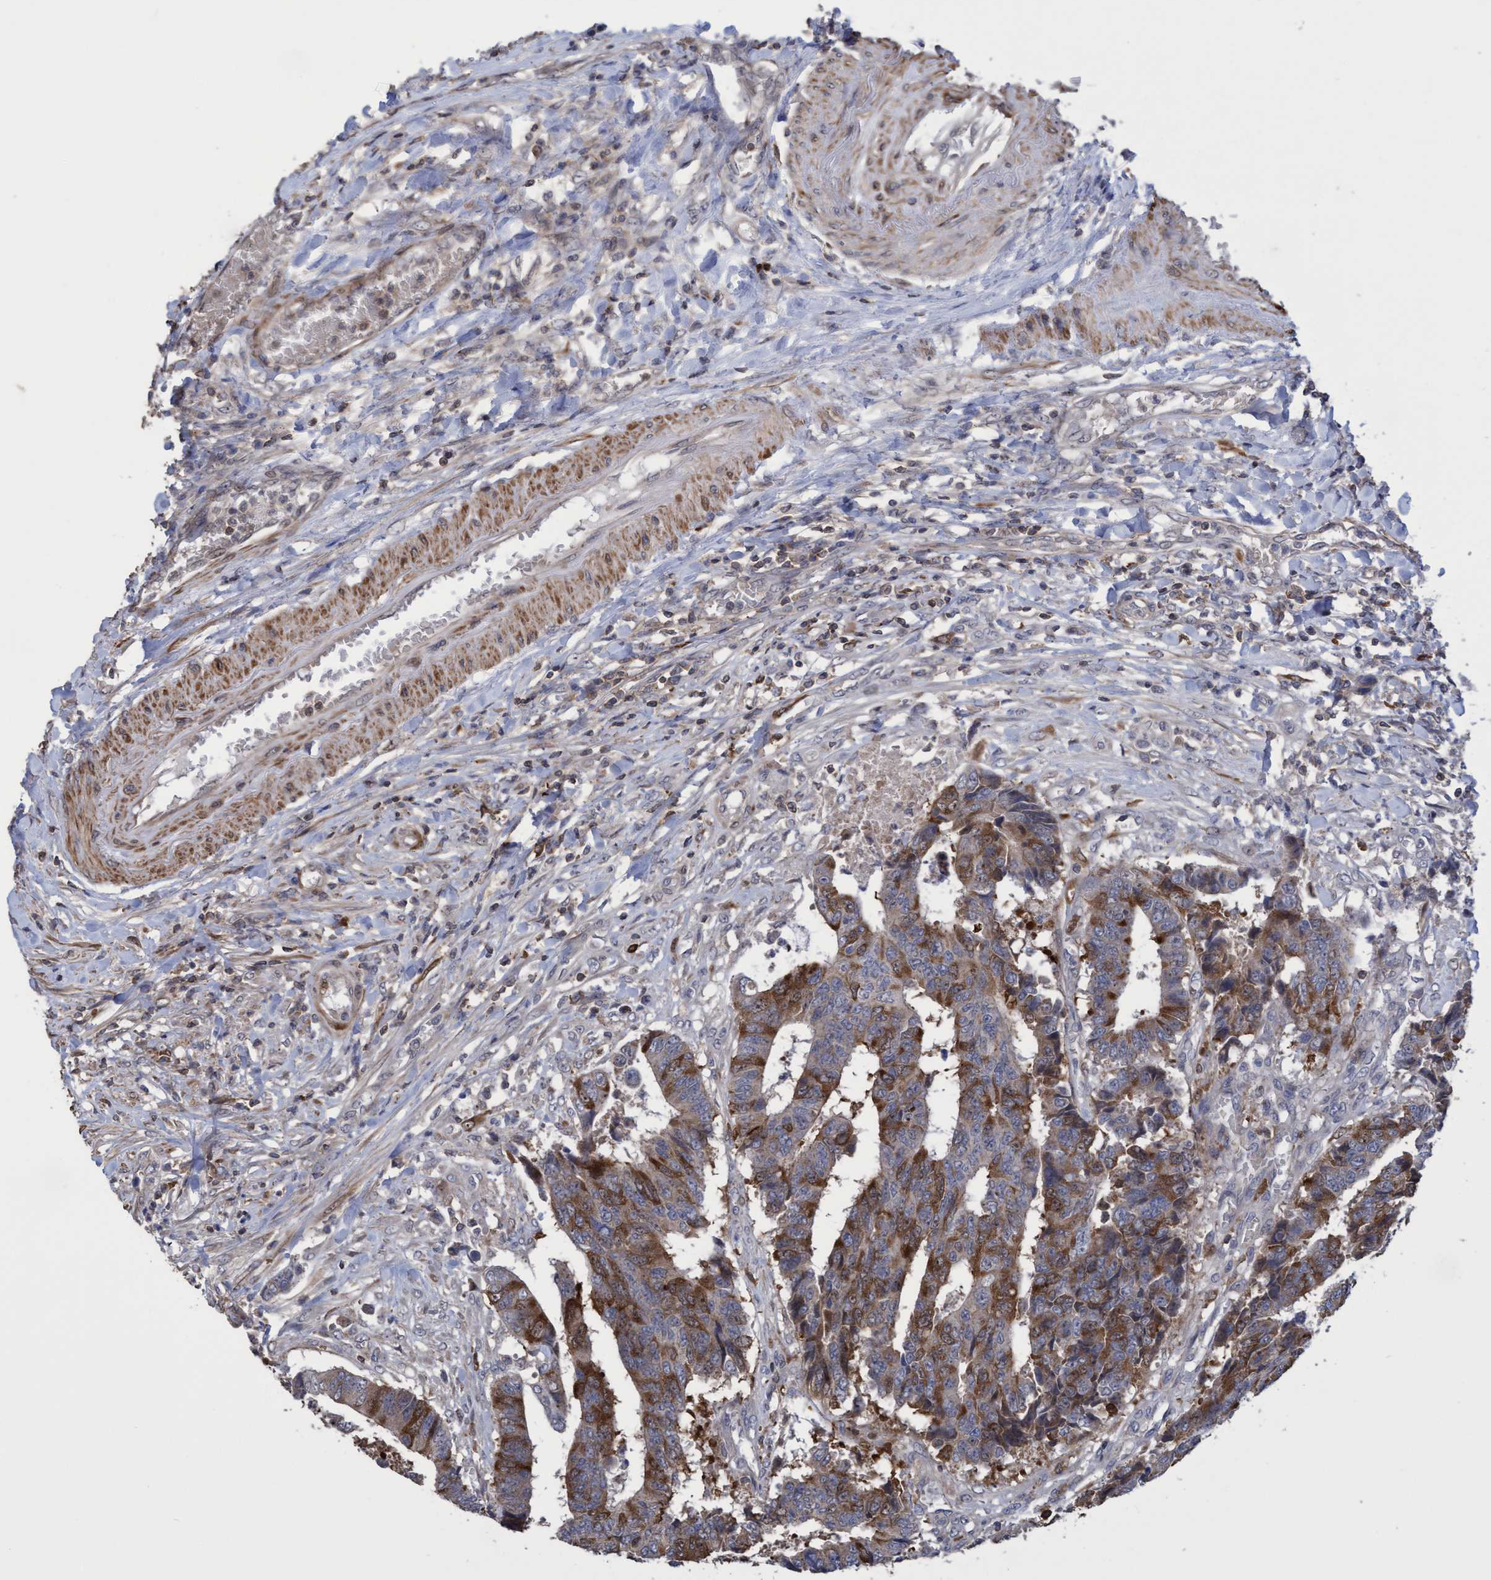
{"staining": {"intensity": "moderate", "quantity": ">75%", "location": "cytoplasmic/membranous,nuclear"}, "tissue": "colorectal cancer", "cell_type": "Tumor cells", "image_type": "cancer", "snomed": [{"axis": "morphology", "description": "Adenocarcinoma, NOS"}, {"axis": "topography", "description": "Rectum"}], "caption": "The micrograph displays staining of adenocarcinoma (colorectal), revealing moderate cytoplasmic/membranous and nuclear protein staining (brown color) within tumor cells.", "gene": "SLBP", "patient": {"sex": "male", "age": 84}}